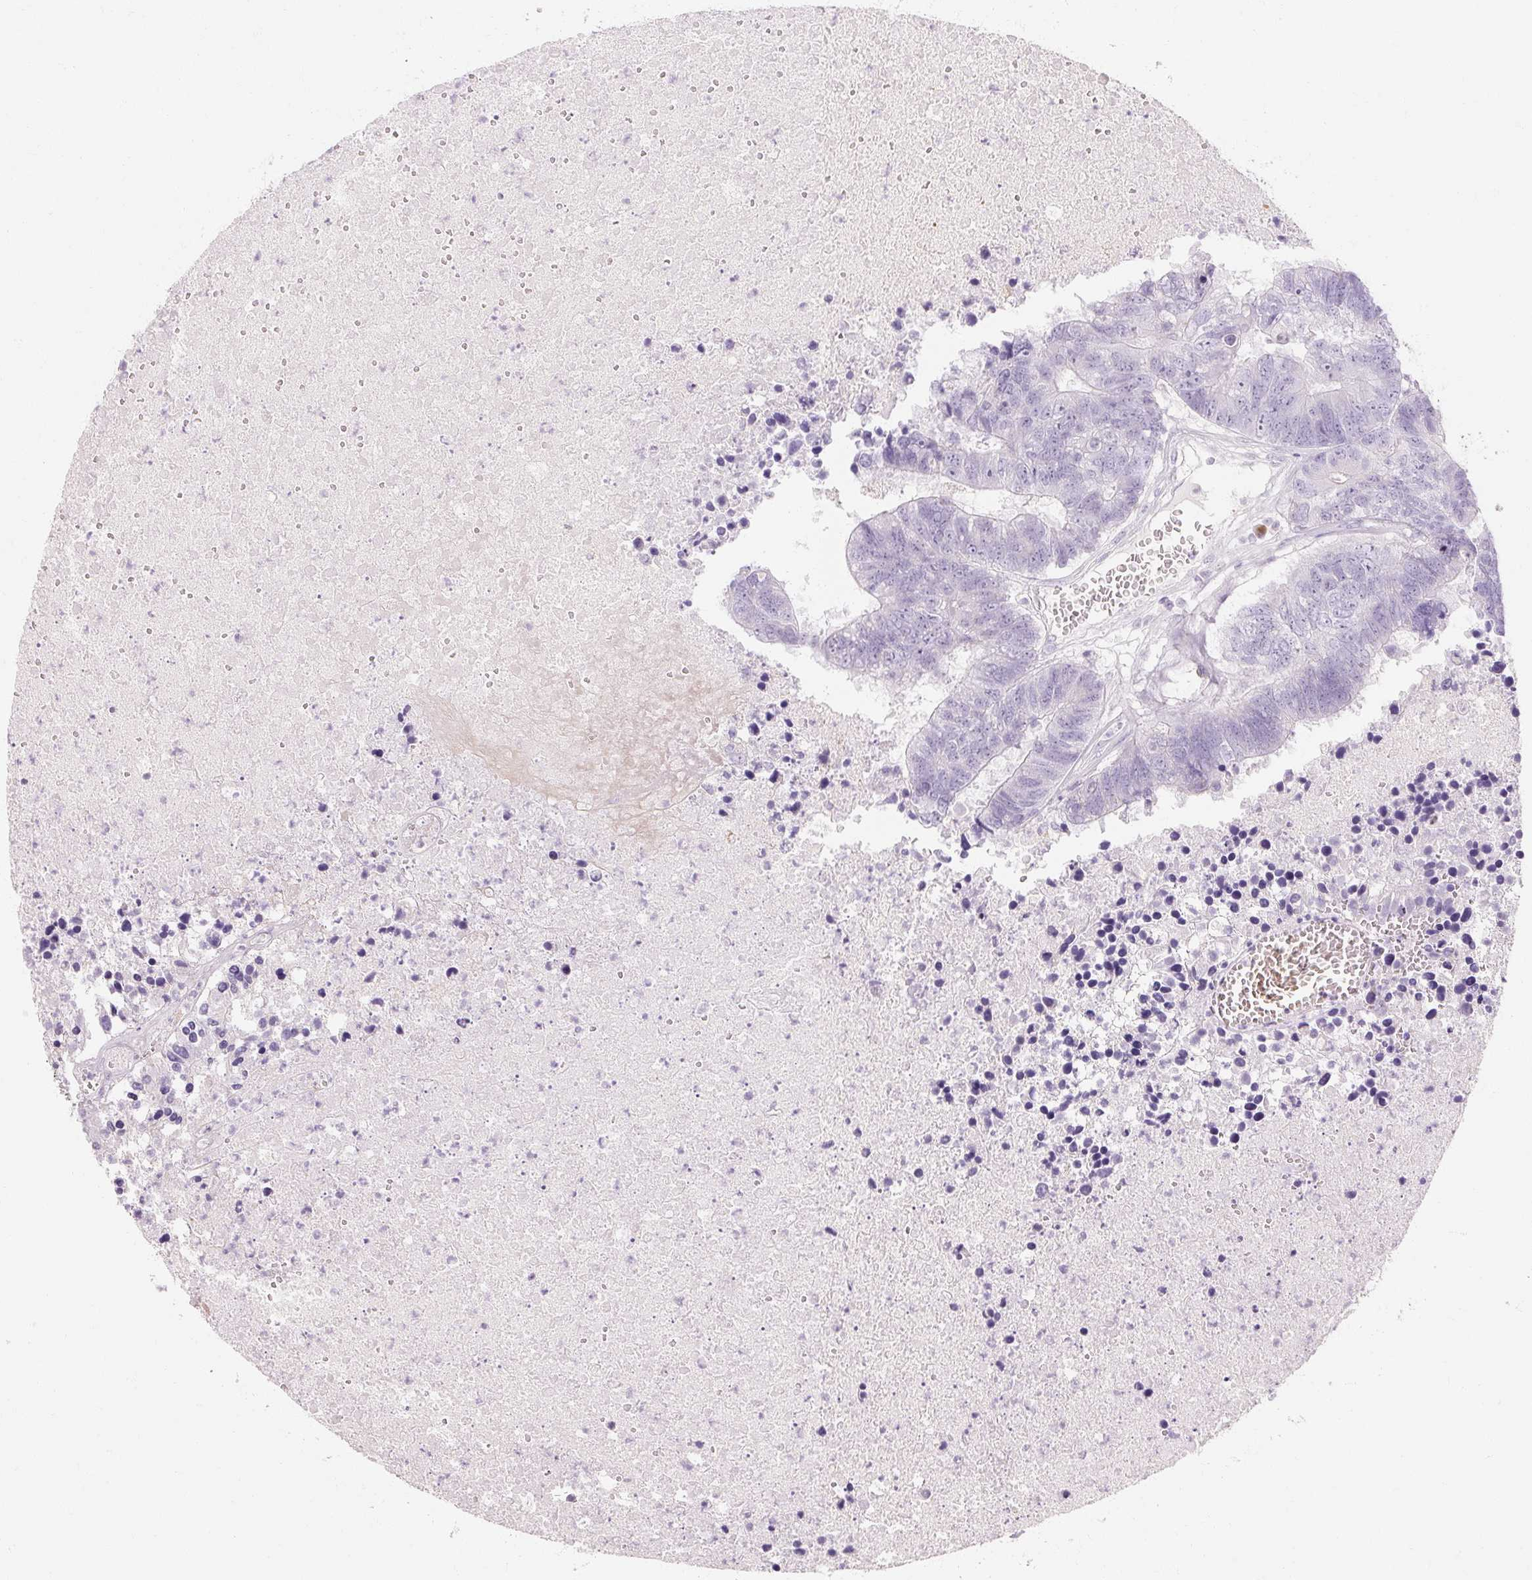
{"staining": {"intensity": "negative", "quantity": "none", "location": "none"}, "tissue": "colorectal cancer", "cell_type": "Tumor cells", "image_type": "cancer", "snomed": [{"axis": "morphology", "description": "Adenocarcinoma, NOS"}, {"axis": "topography", "description": "Colon"}], "caption": "Histopathology image shows no significant protein positivity in tumor cells of colorectal adenocarcinoma.", "gene": "NFE2L3", "patient": {"sex": "female", "age": 48}}